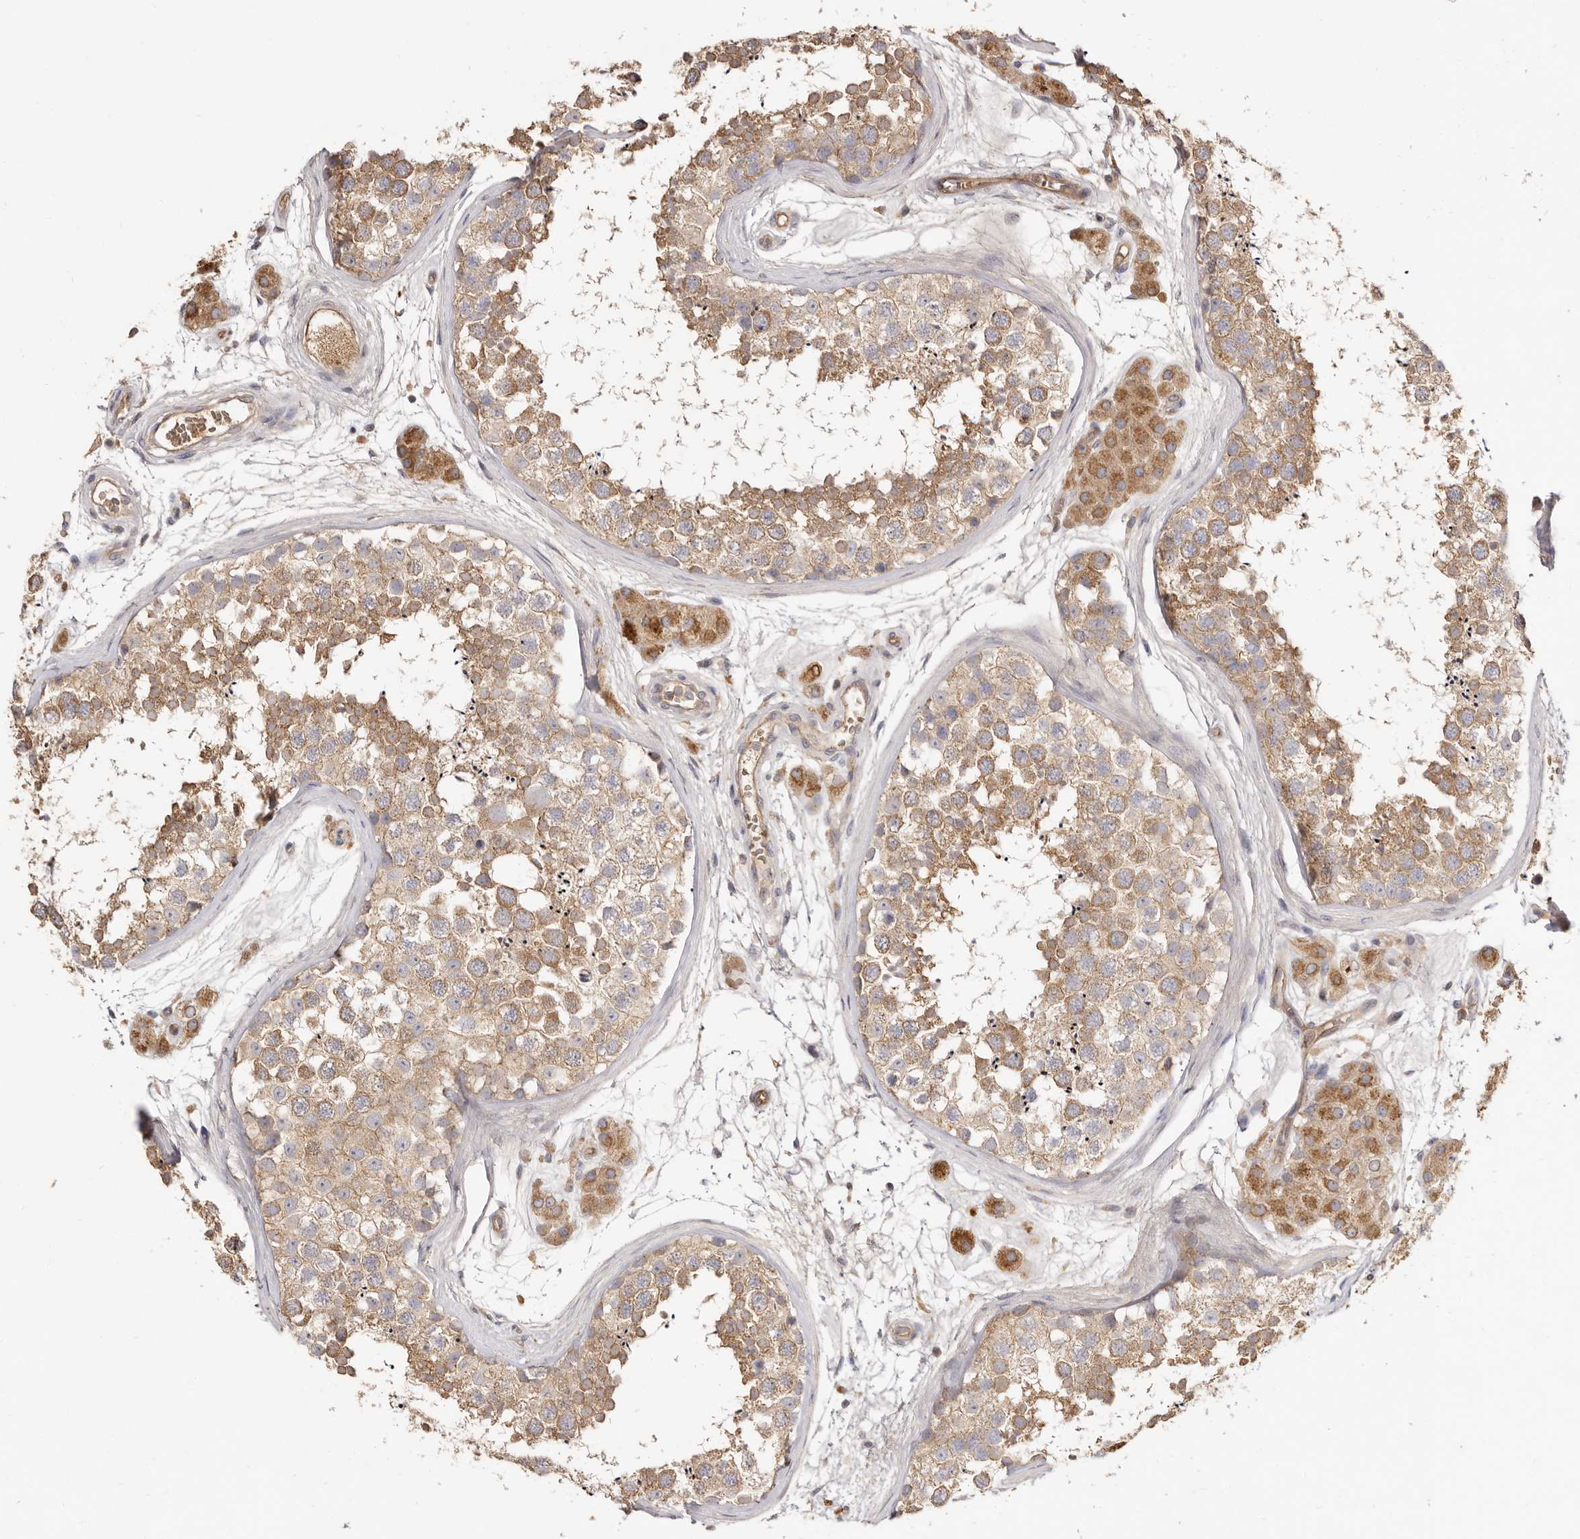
{"staining": {"intensity": "moderate", "quantity": ">75%", "location": "cytoplasmic/membranous"}, "tissue": "testis", "cell_type": "Cells in seminiferous ducts", "image_type": "normal", "snomed": [{"axis": "morphology", "description": "Normal tissue, NOS"}, {"axis": "topography", "description": "Testis"}], "caption": "Immunohistochemical staining of unremarkable human testis exhibits medium levels of moderate cytoplasmic/membranous expression in approximately >75% of cells in seminiferous ducts.", "gene": "ADAMTS9", "patient": {"sex": "male", "age": 56}}